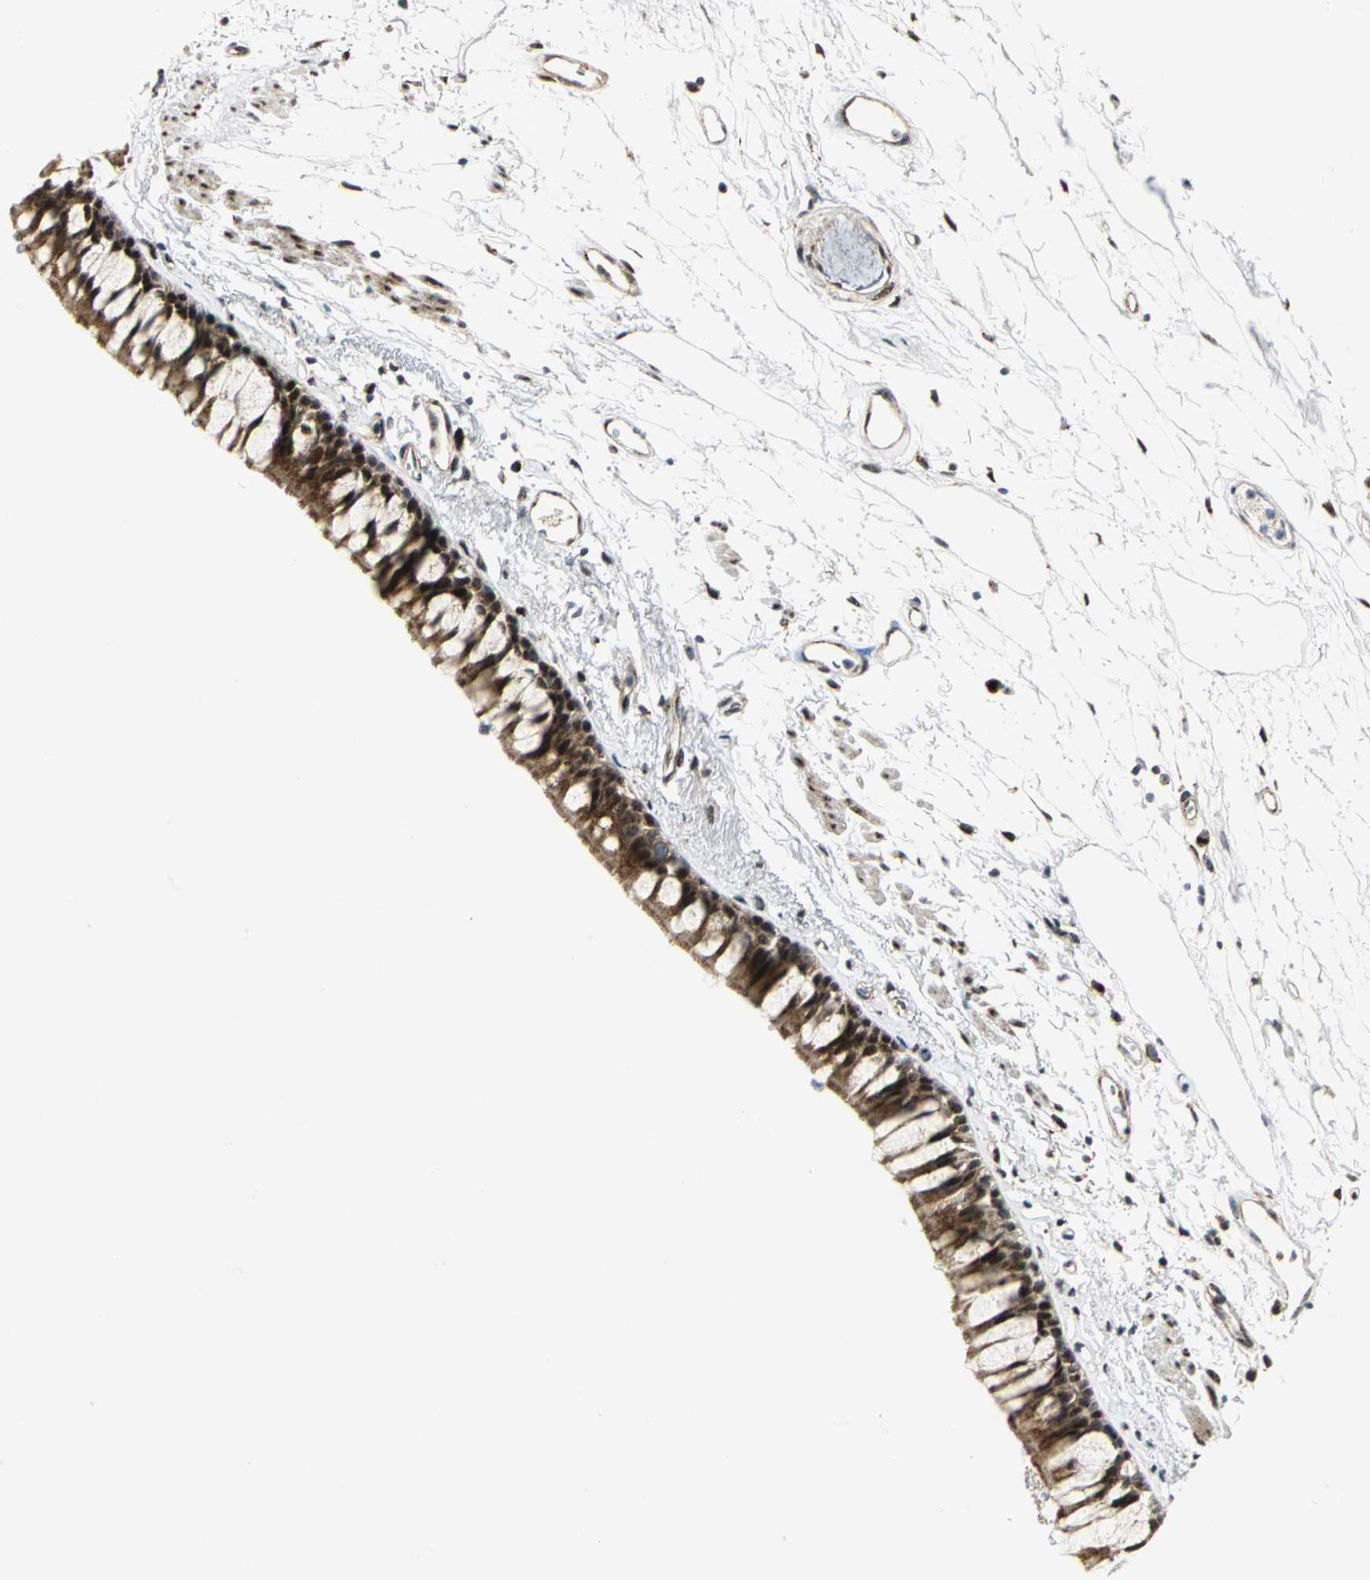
{"staining": {"intensity": "strong", "quantity": ">75%", "location": "cytoplasmic/membranous,nuclear"}, "tissue": "bronchus", "cell_type": "Respiratory epithelial cells", "image_type": "normal", "snomed": [{"axis": "morphology", "description": "Normal tissue, NOS"}, {"axis": "topography", "description": "Bronchus"}], "caption": "Respiratory epithelial cells show strong cytoplasmic/membranous,nuclear expression in about >75% of cells in benign bronchus.", "gene": "ATP6V1A", "patient": {"sex": "female", "age": 73}}